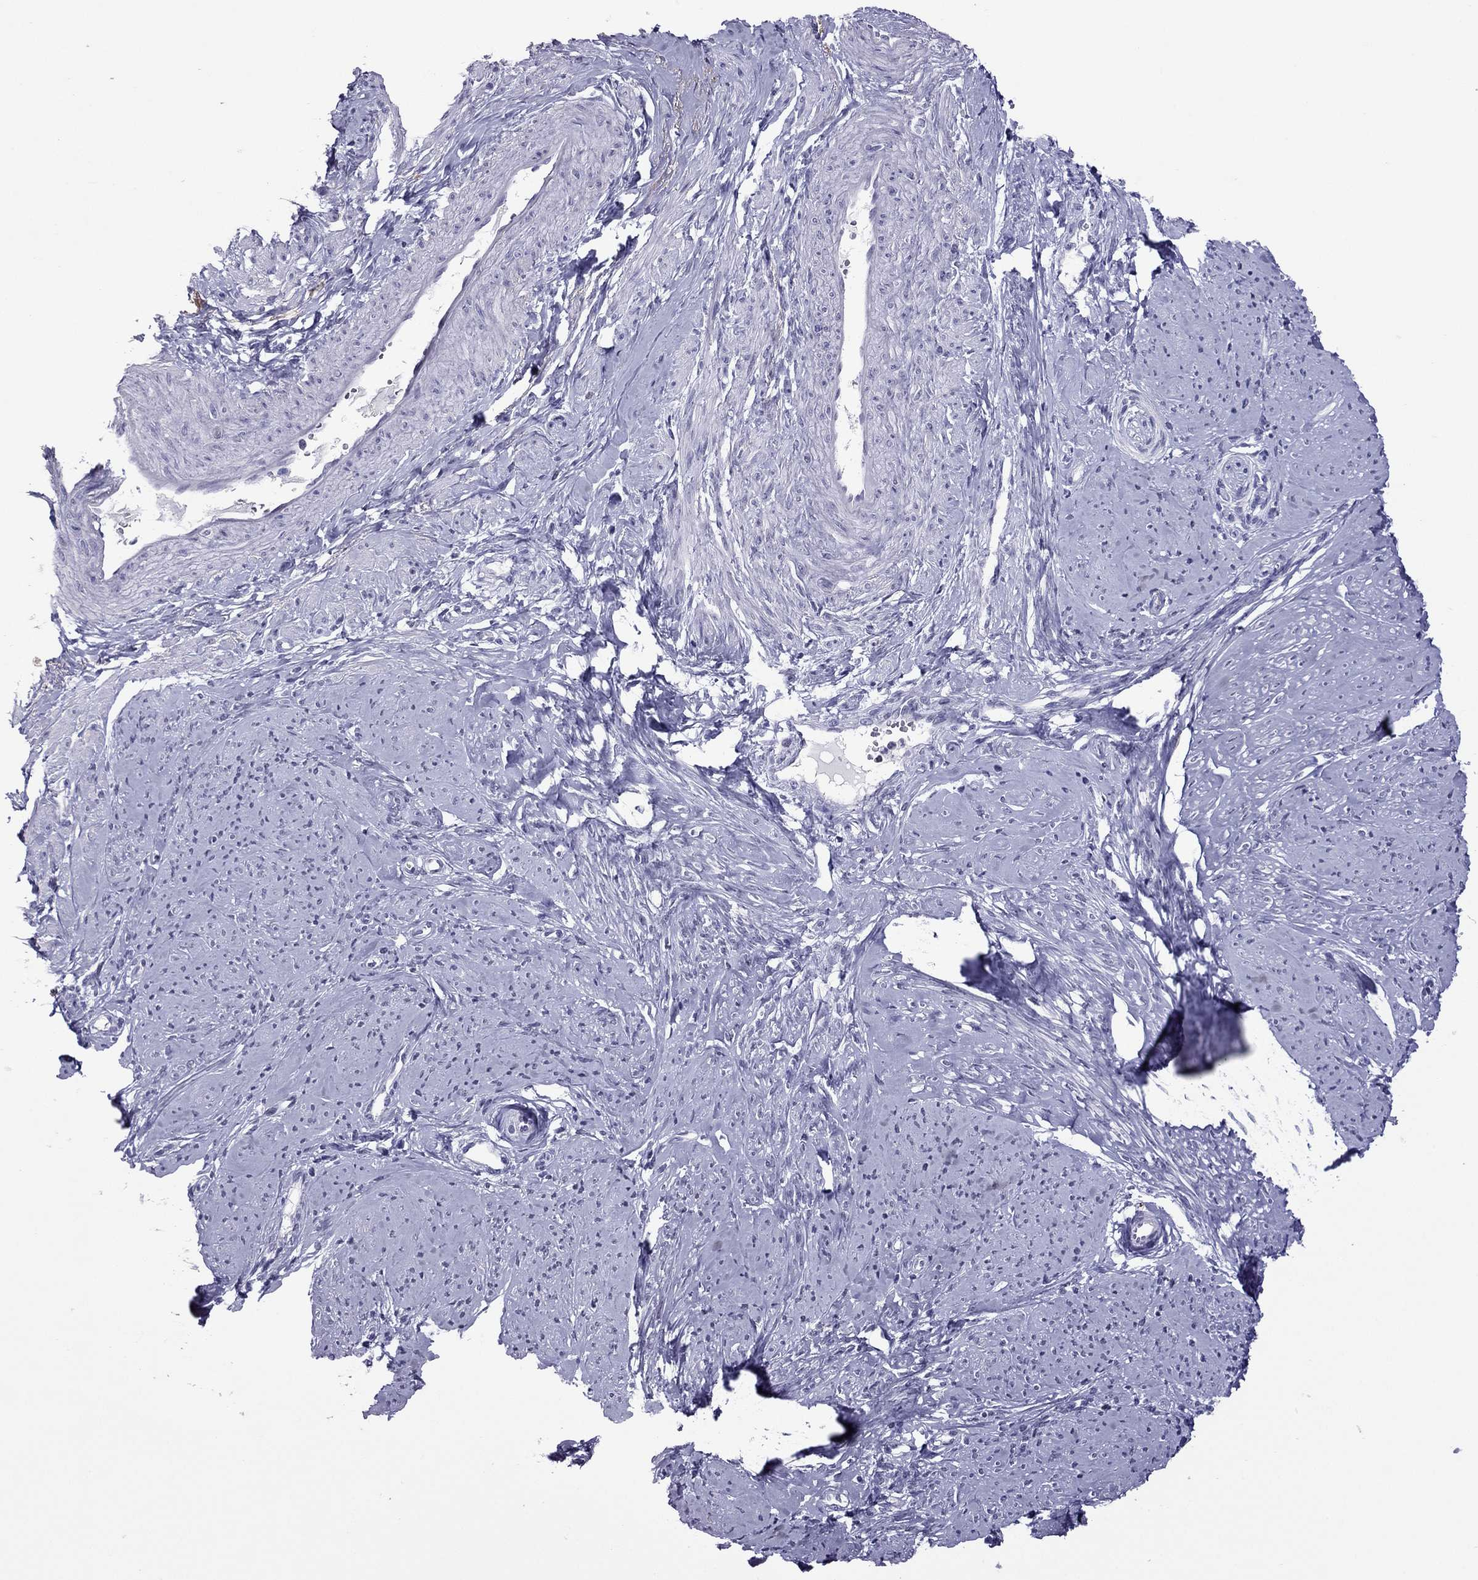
{"staining": {"intensity": "negative", "quantity": "none", "location": "none"}, "tissue": "smooth muscle", "cell_type": "Smooth muscle cells", "image_type": "normal", "snomed": [{"axis": "morphology", "description": "Normal tissue, NOS"}, {"axis": "topography", "description": "Smooth muscle"}], "caption": "Immunohistochemical staining of benign human smooth muscle reveals no significant expression in smooth muscle cells. The staining was performed using DAB to visualize the protein expression in brown, while the nuclei were stained in blue with hematoxylin (Magnification: 20x).", "gene": "MYLK3", "patient": {"sex": "female", "age": 48}}